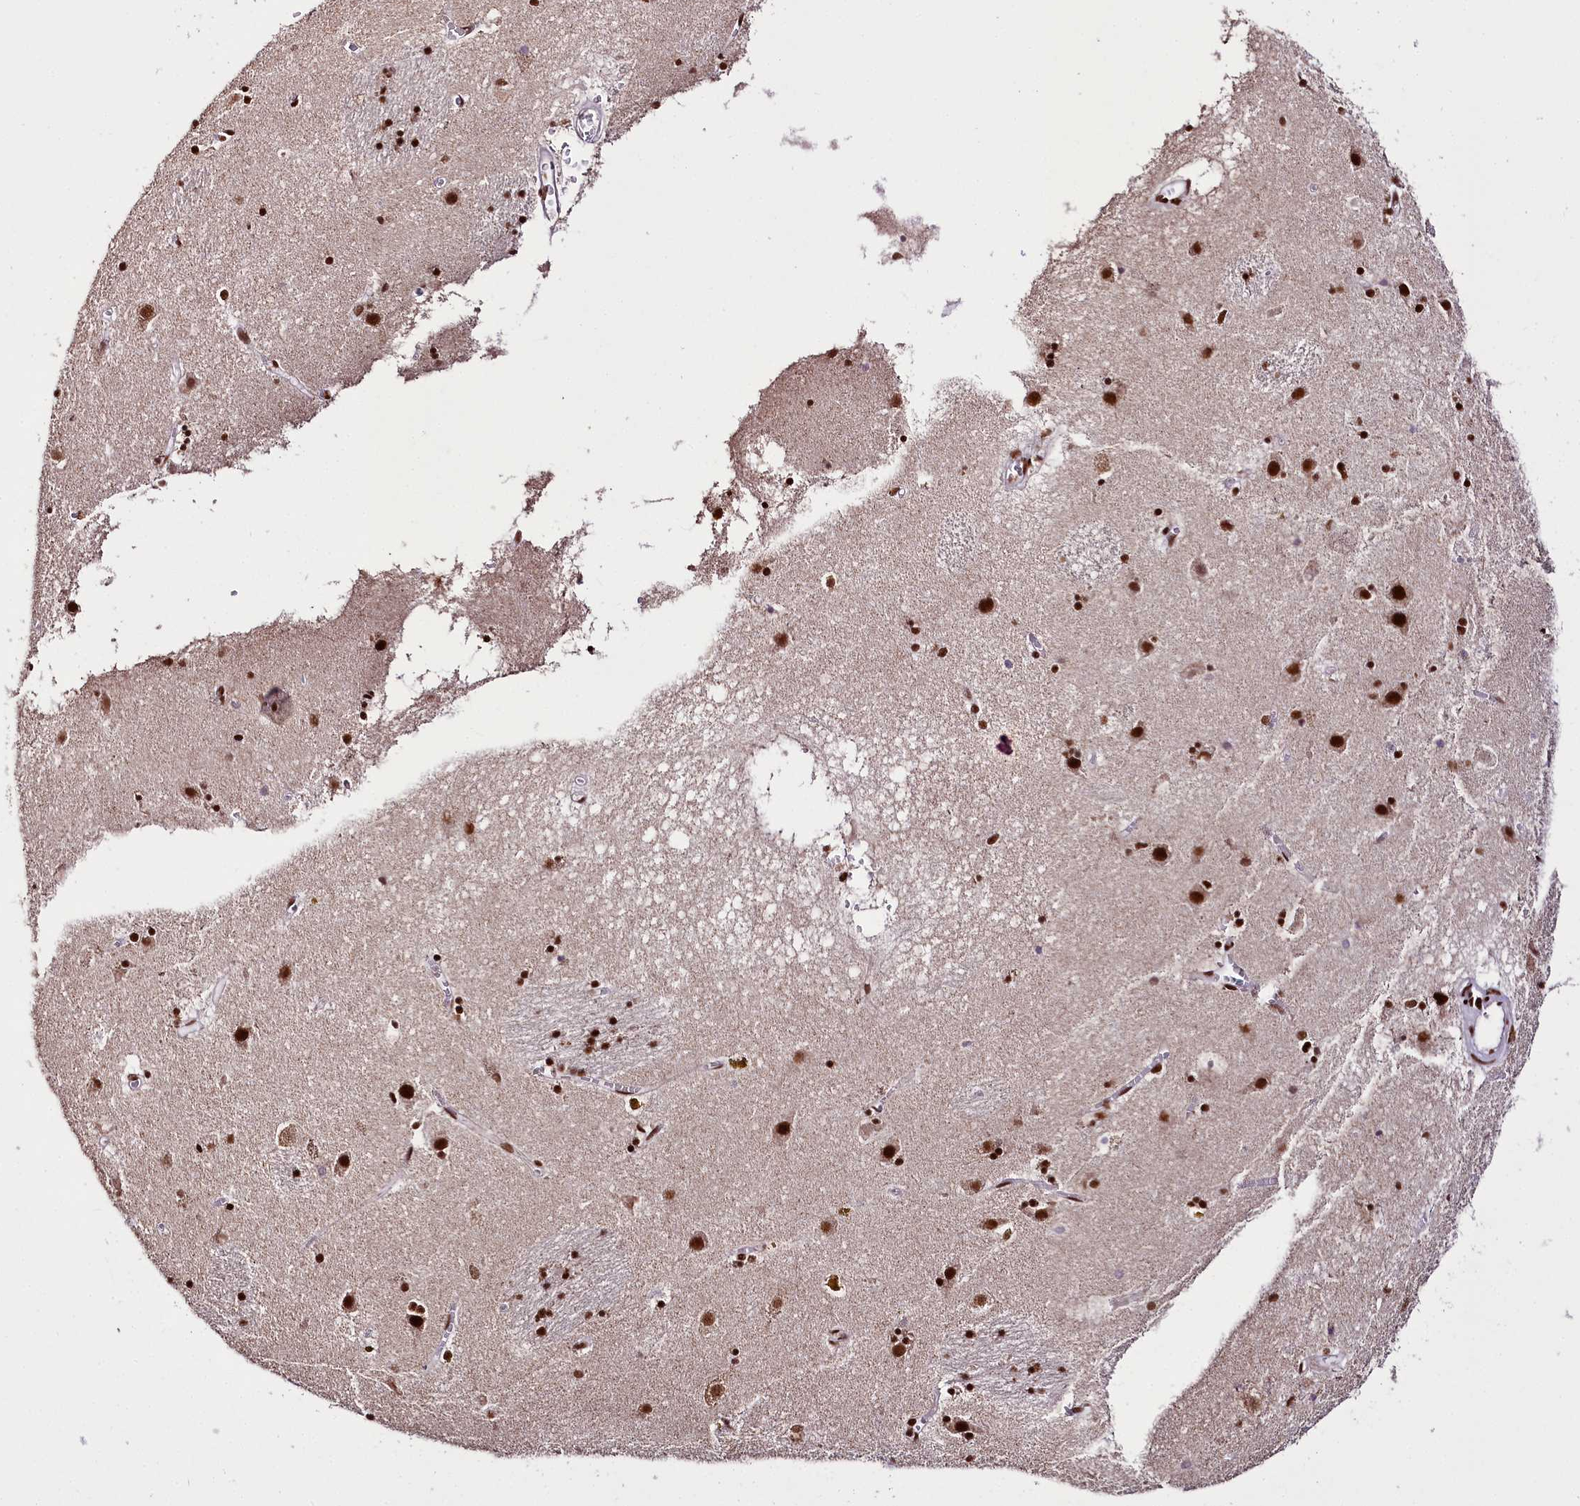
{"staining": {"intensity": "strong", "quantity": ">75%", "location": "nuclear"}, "tissue": "caudate", "cell_type": "Glial cells", "image_type": "normal", "snomed": [{"axis": "morphology", "description": "Normal tissue, NOS"}, {"axis": "topography", "description": "Lateral ventricle wall"}], "caption": "Protein staining of unremarkable caudate shows strong nuclear staining in approximately >75% of glial cells.", "gene": "SMARCE1", "patient": {"sex": "male", "age": 70}}